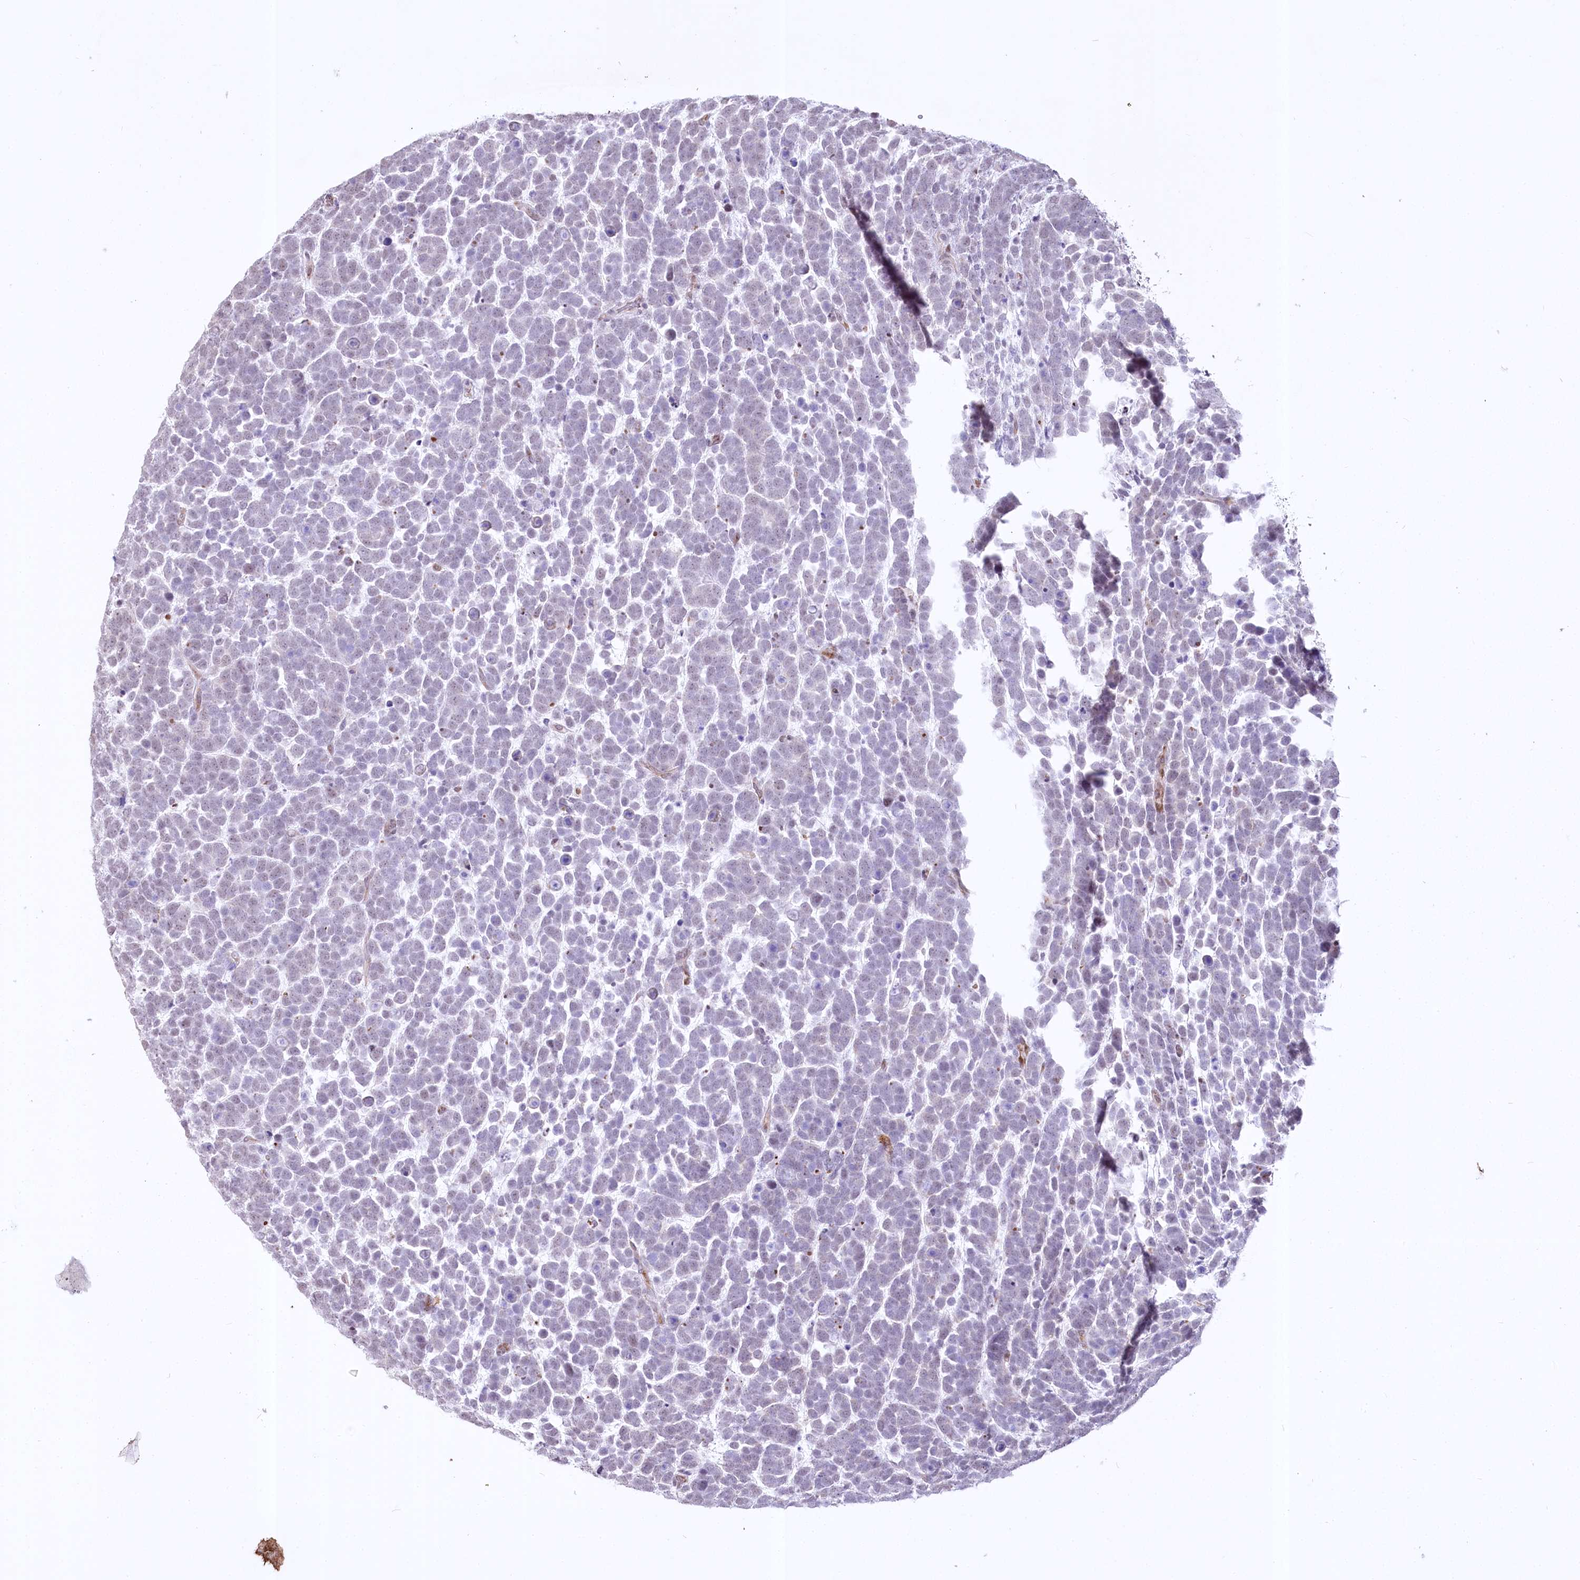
{"staining": {"intensity": "negative", "quantity": "none", "location": "none"}, "tissue": "urothelial cancer", "cell_type": "Tumor cells", "image_type": "cancer", "snomed": [{"axis": "morphology", "description": "Urothelial carcinoma, High grade"}, {"axis": "topography", "description": "Urinary bladder"}], "caption": "High power microscopy photomicrograph of an immunohistochemistry (IHC) micrograph of urothelial cancer, revealing no significant staining in tumor cells. The staining was performed using DAB (3,3'-diaminobenzidine) to visualize the protein expression in brown, while the nuclei were stained in blue with hematoxylin (Magnification: 20x).", "gene": "YBX3", "patient": {"sex": "female", "age": 82}}